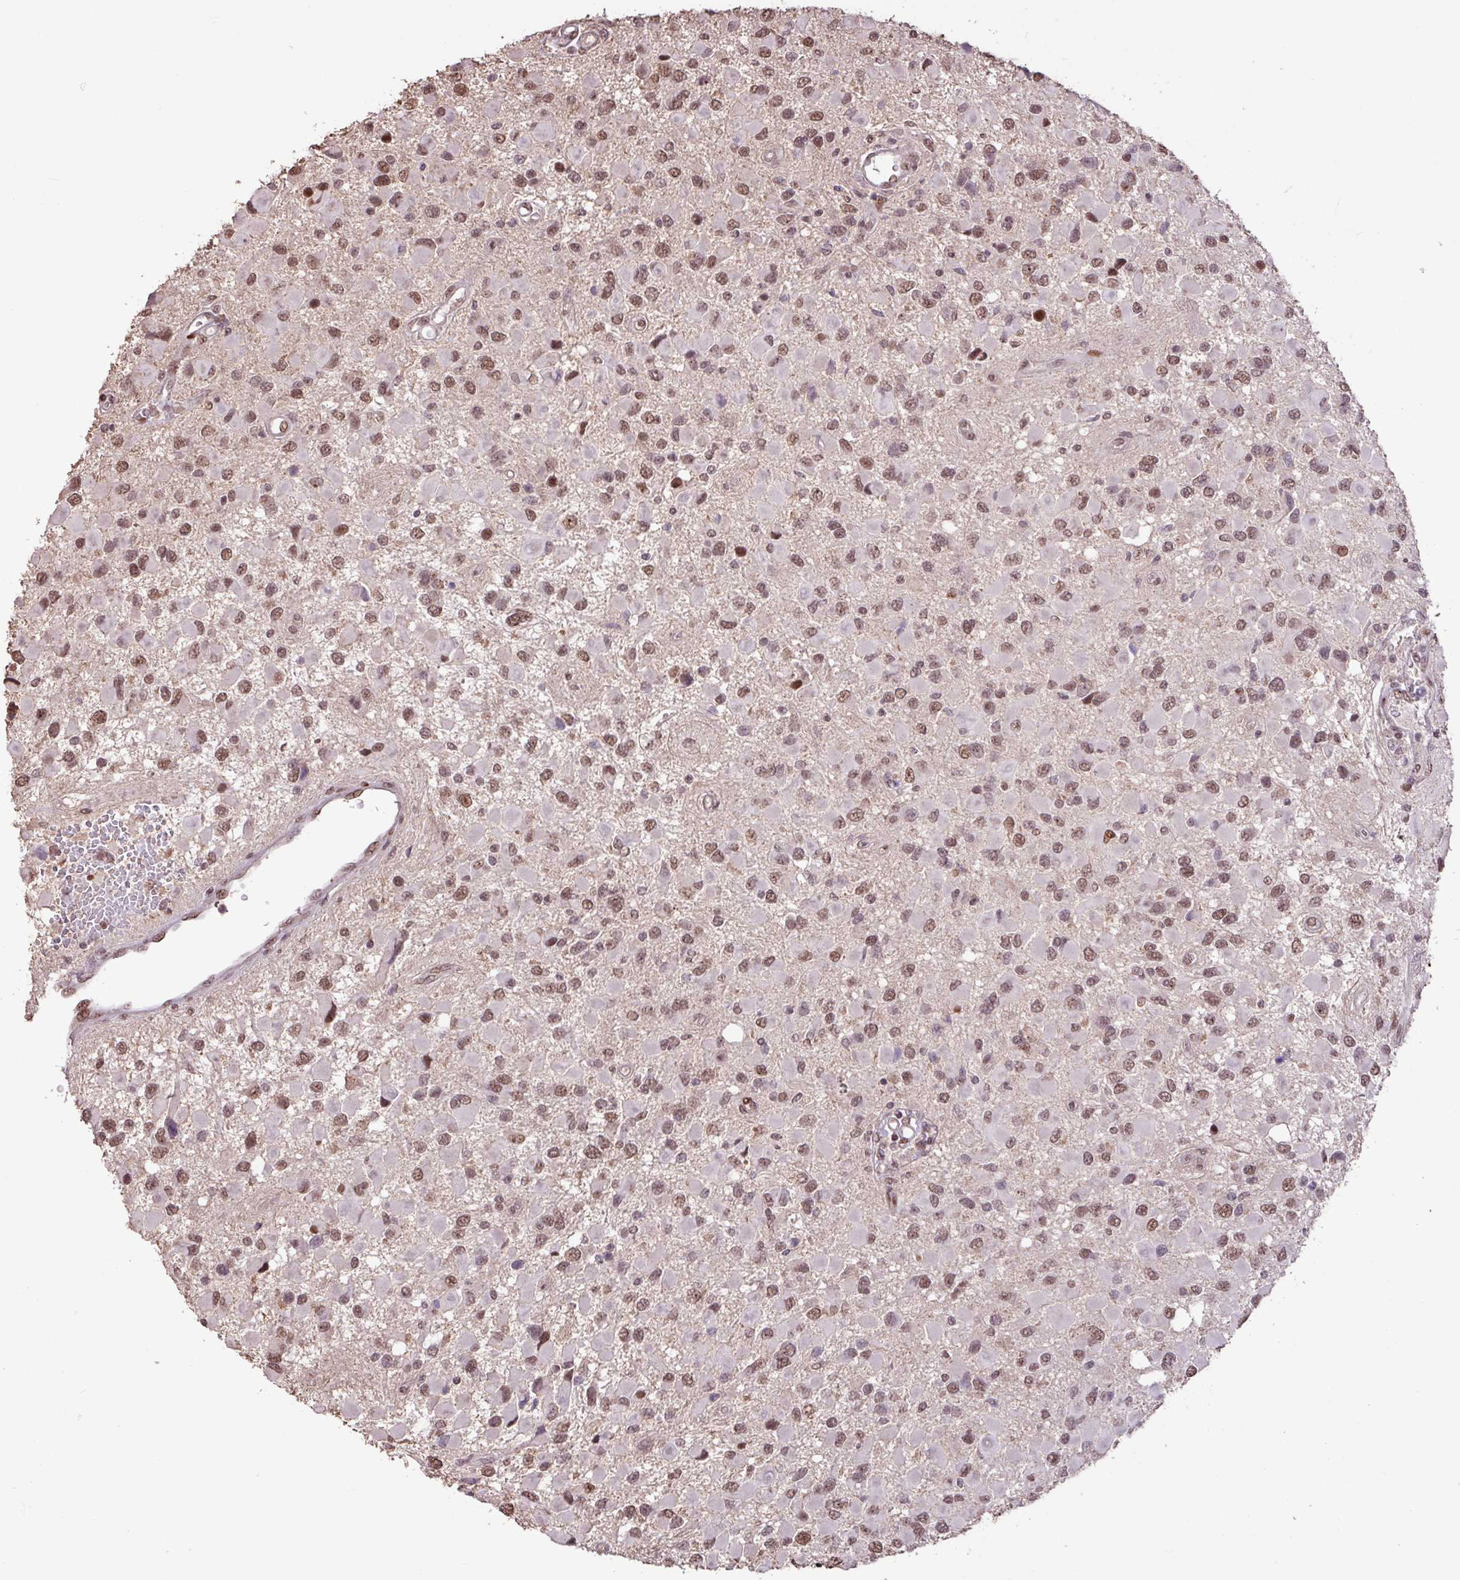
{"staining": {"intensity": "moderate", "quantity": ">75%", "location": "nuclear"}, "tissue": "glioma", "cell_type": "Tumor cells", "image_type": "cancer", "snomed": [{"axis": "morphology", "description": "Glioma, malignant, High grade"}, {"axis": "topography", "description": "Brain"}], "caption": "Protein expression by immunohistochemistry exhibits moderate nuclear staining in about >75% of tumor cells in glioma.", "gene": "ZNF709", "patient": {"sex": "male", "age": 53}}